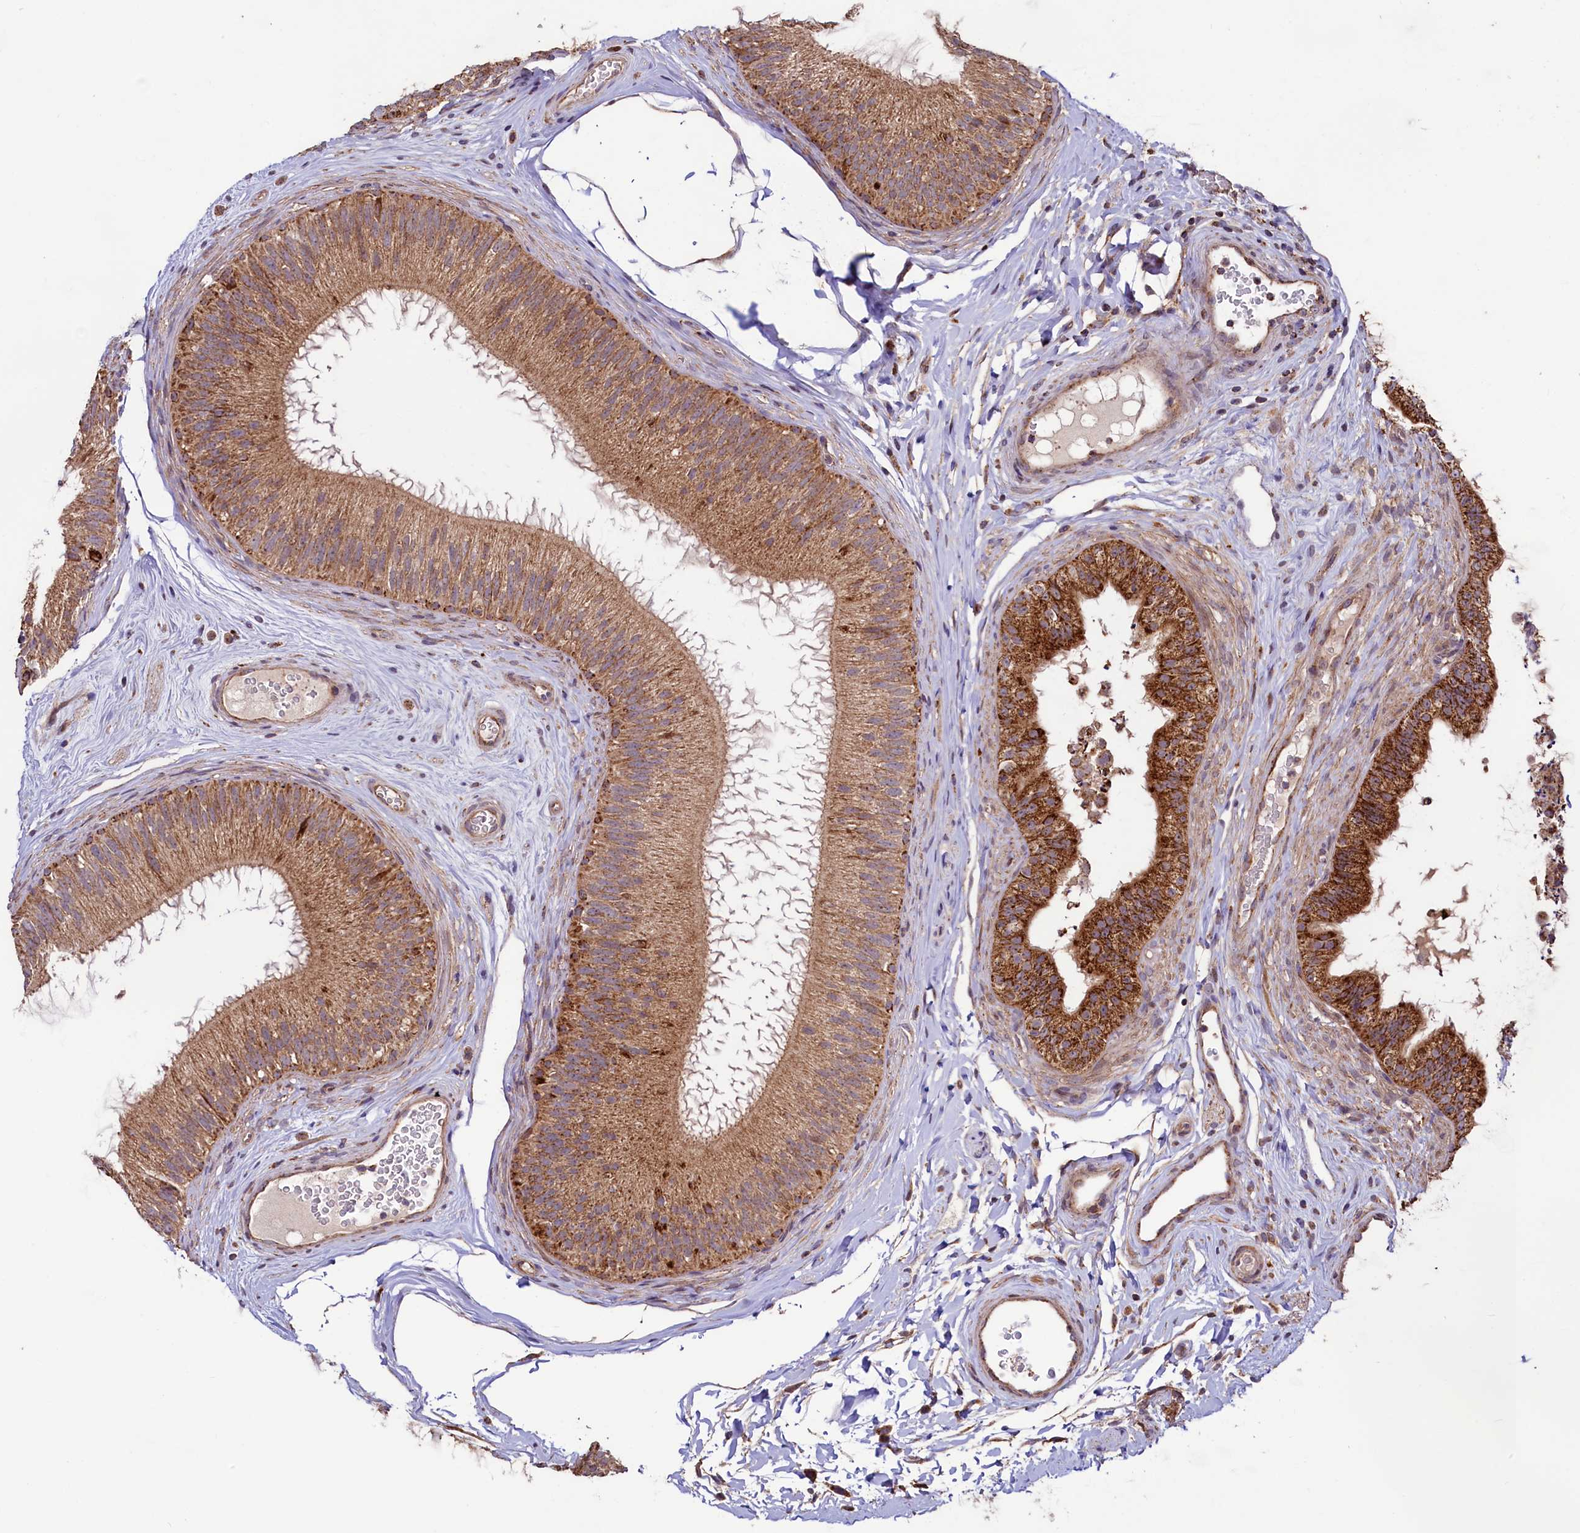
{"staining": {"intensity": "strong", "quantity": ">75%", "location": "cytoplasmic/membranous"}, "tissue": "epididymis", "cell_type": "Glandular cells", "image_type": "normal", "snomed": [{"axis": "morphology", "description": "Normal tissue, NOS"}, {"axis": "topography", "description": "Epididymis"}], "caption": "IHC micrograph of unremarkable human epididymis stained for a protein (brown), which reveals high levels of strong cytoplasmic/membranous staining in about >75% of glandular cells.", "gene": "STARD5", "patient": {"sex": "male", "age": 45}}